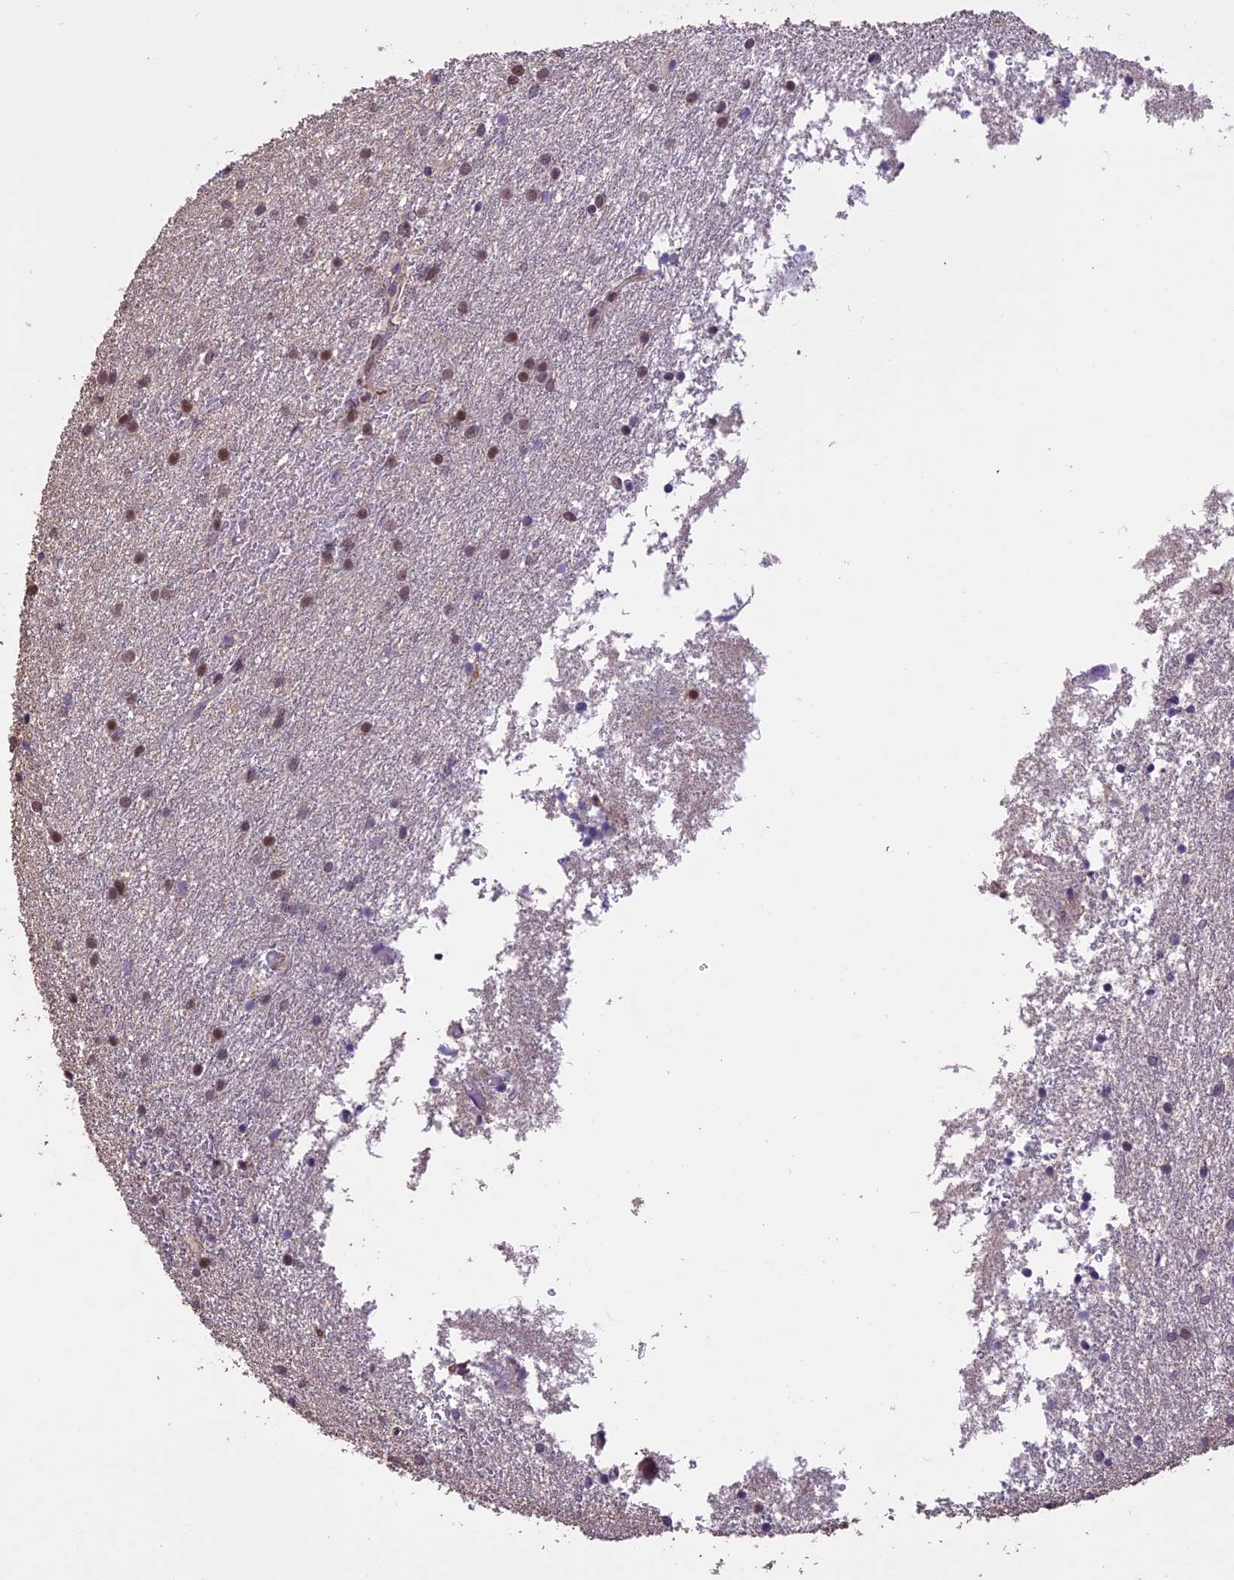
{"staining": {"intensity": "moderate", "quantity": "25%-75%", "location": "nuclear"}, "tissue": "glioma", "cell_type": "Tumor cells", "image_type": "cancer", "snomed": [{"axis": "morphology", "description": "Glioma, malignant, High grade"}, {"axis": "topography", "description": "Brain"}], "caption": "High-magnification brightfield microscopy of glioma stained with DAB (brown) and counterstained with hematoxylin (blue). tumor cells exhibit moderate nuclear expression is present in about25%-75% of cells. (Stains: DAB (3,3'-diaminobenzidine) in brown, nuclei in blue, Microscopy: brightfield microscopy at high magnification).", "gene": "TIGD7", "patient": {"sex": "female", "age": 50}}